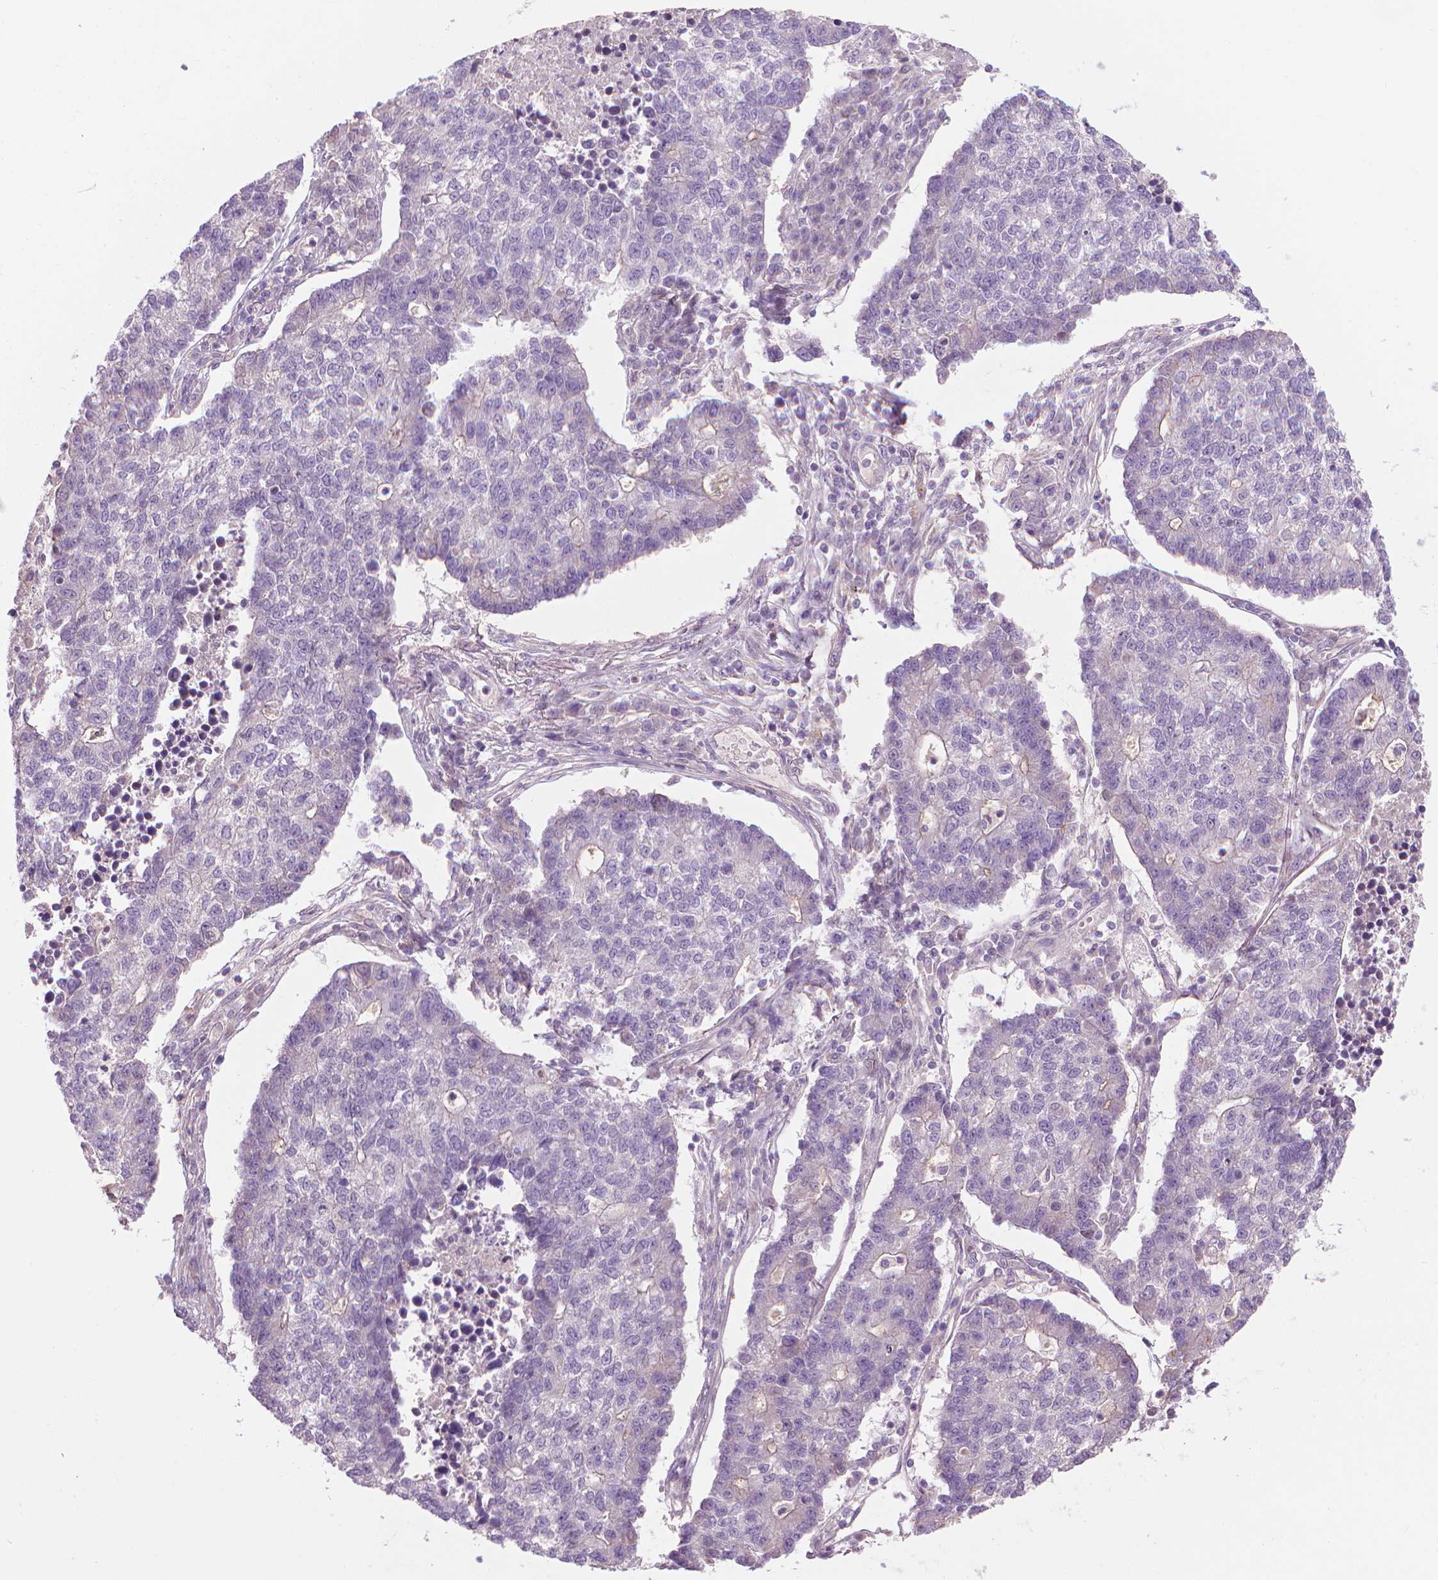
{"staining": {"intensity": "negative", "quantity": "none", "location": "none"}, "tissue": "lung cancer", "cell_type": "Tumor cells", "image_type": "cancer", "snomed": [{"axis": "morphology", "description": "Adenocarcinoma, NOS"}, {"axis": "topography", "description": "Lung"}], "caption": "Tumor cells show no significant expression in adenocarcinoma (lung).", "gene": "RIIAD1", "patient": {"sex": "male", "age": 57}}